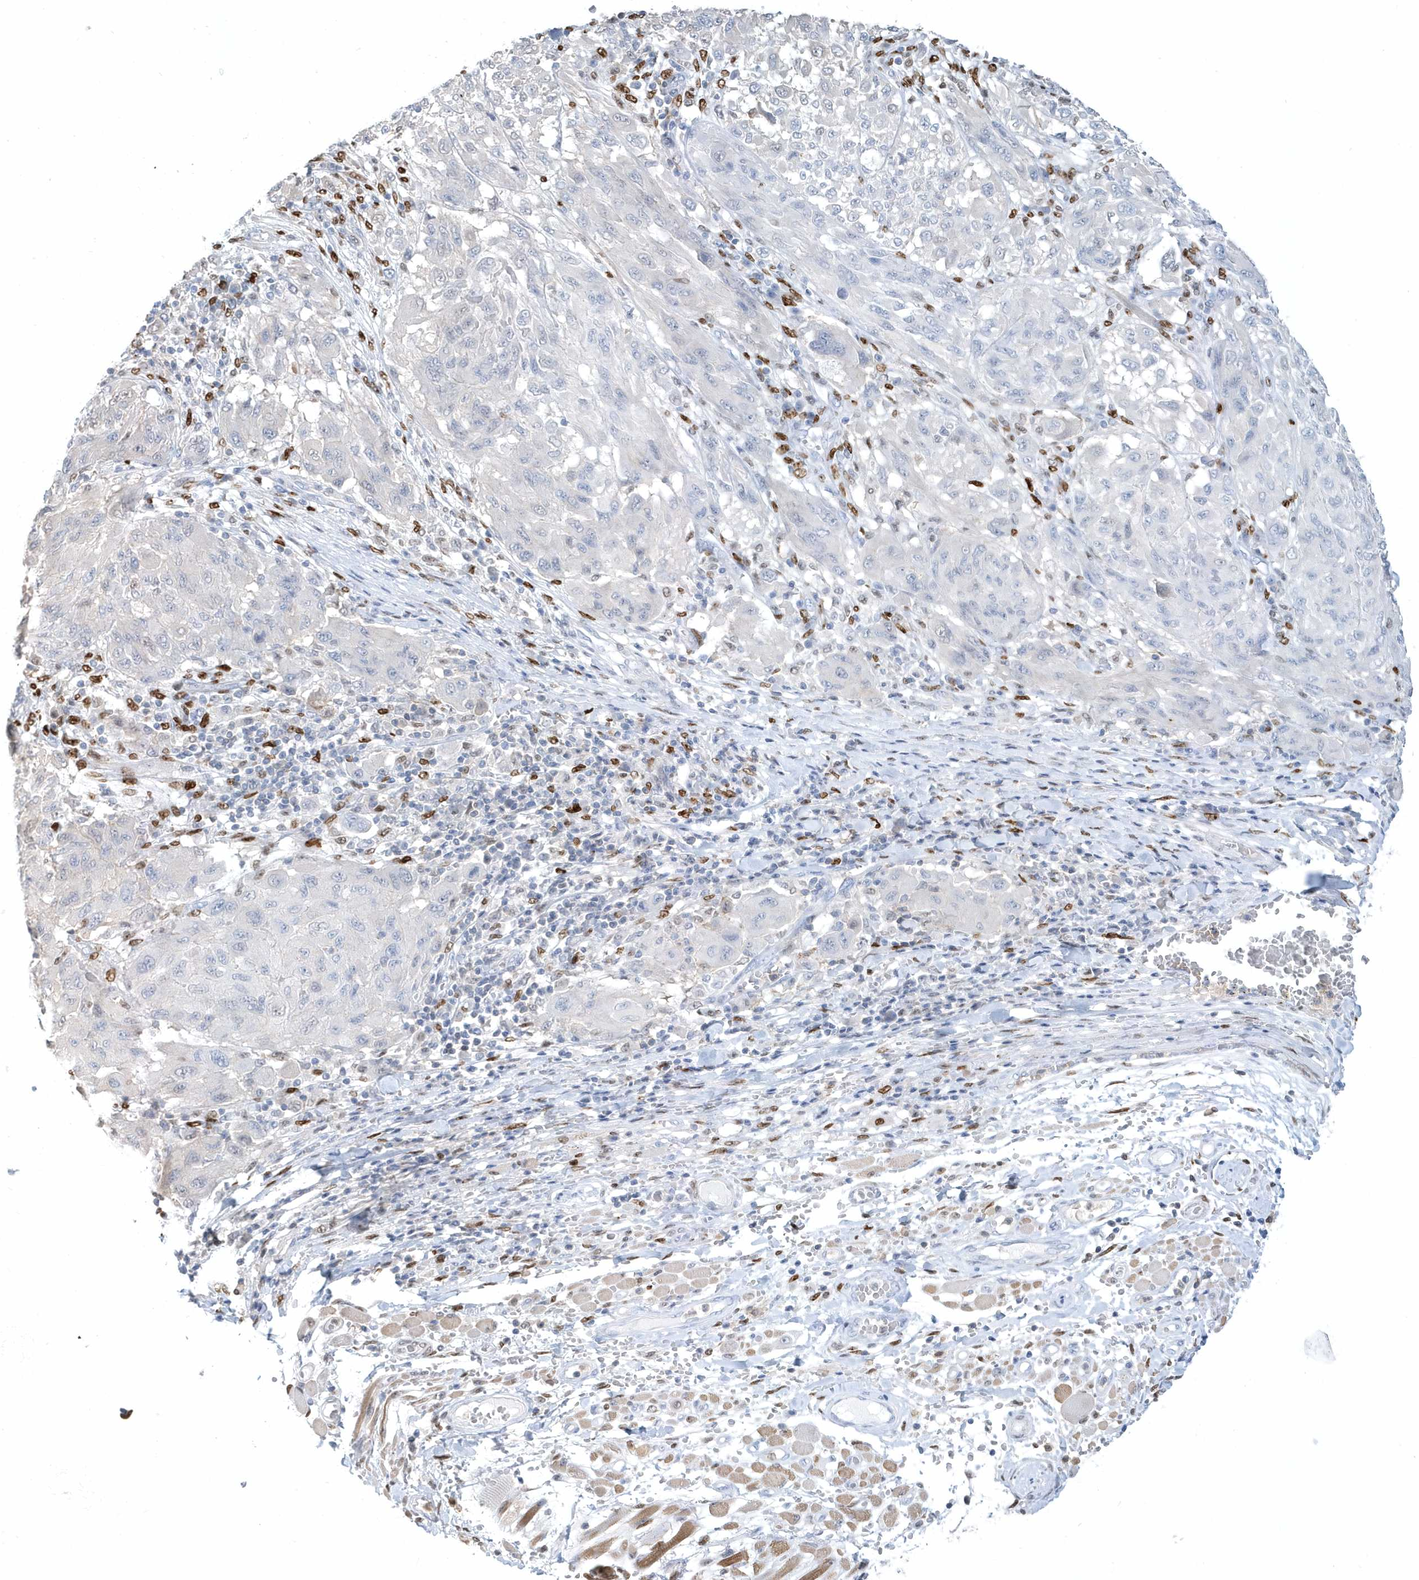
{"staining": {"intensity": "negative", "quantity": "none", "location": "none"}, "tissue": "melanoma", "cell_type": "Tumor cells", "image_type": "cancer", "snomed": [{"axis": "morphology", "description": "Malignant melanoma, NOS"}, {"axis": "topography", "description": "Skin"}], "caption": "Photomicrograph shows no protein positivity in tumor cells of malignant melanoma tissue.", "gene": "MACROH2A2", "patient": {"sex": "female", "age": 91}}